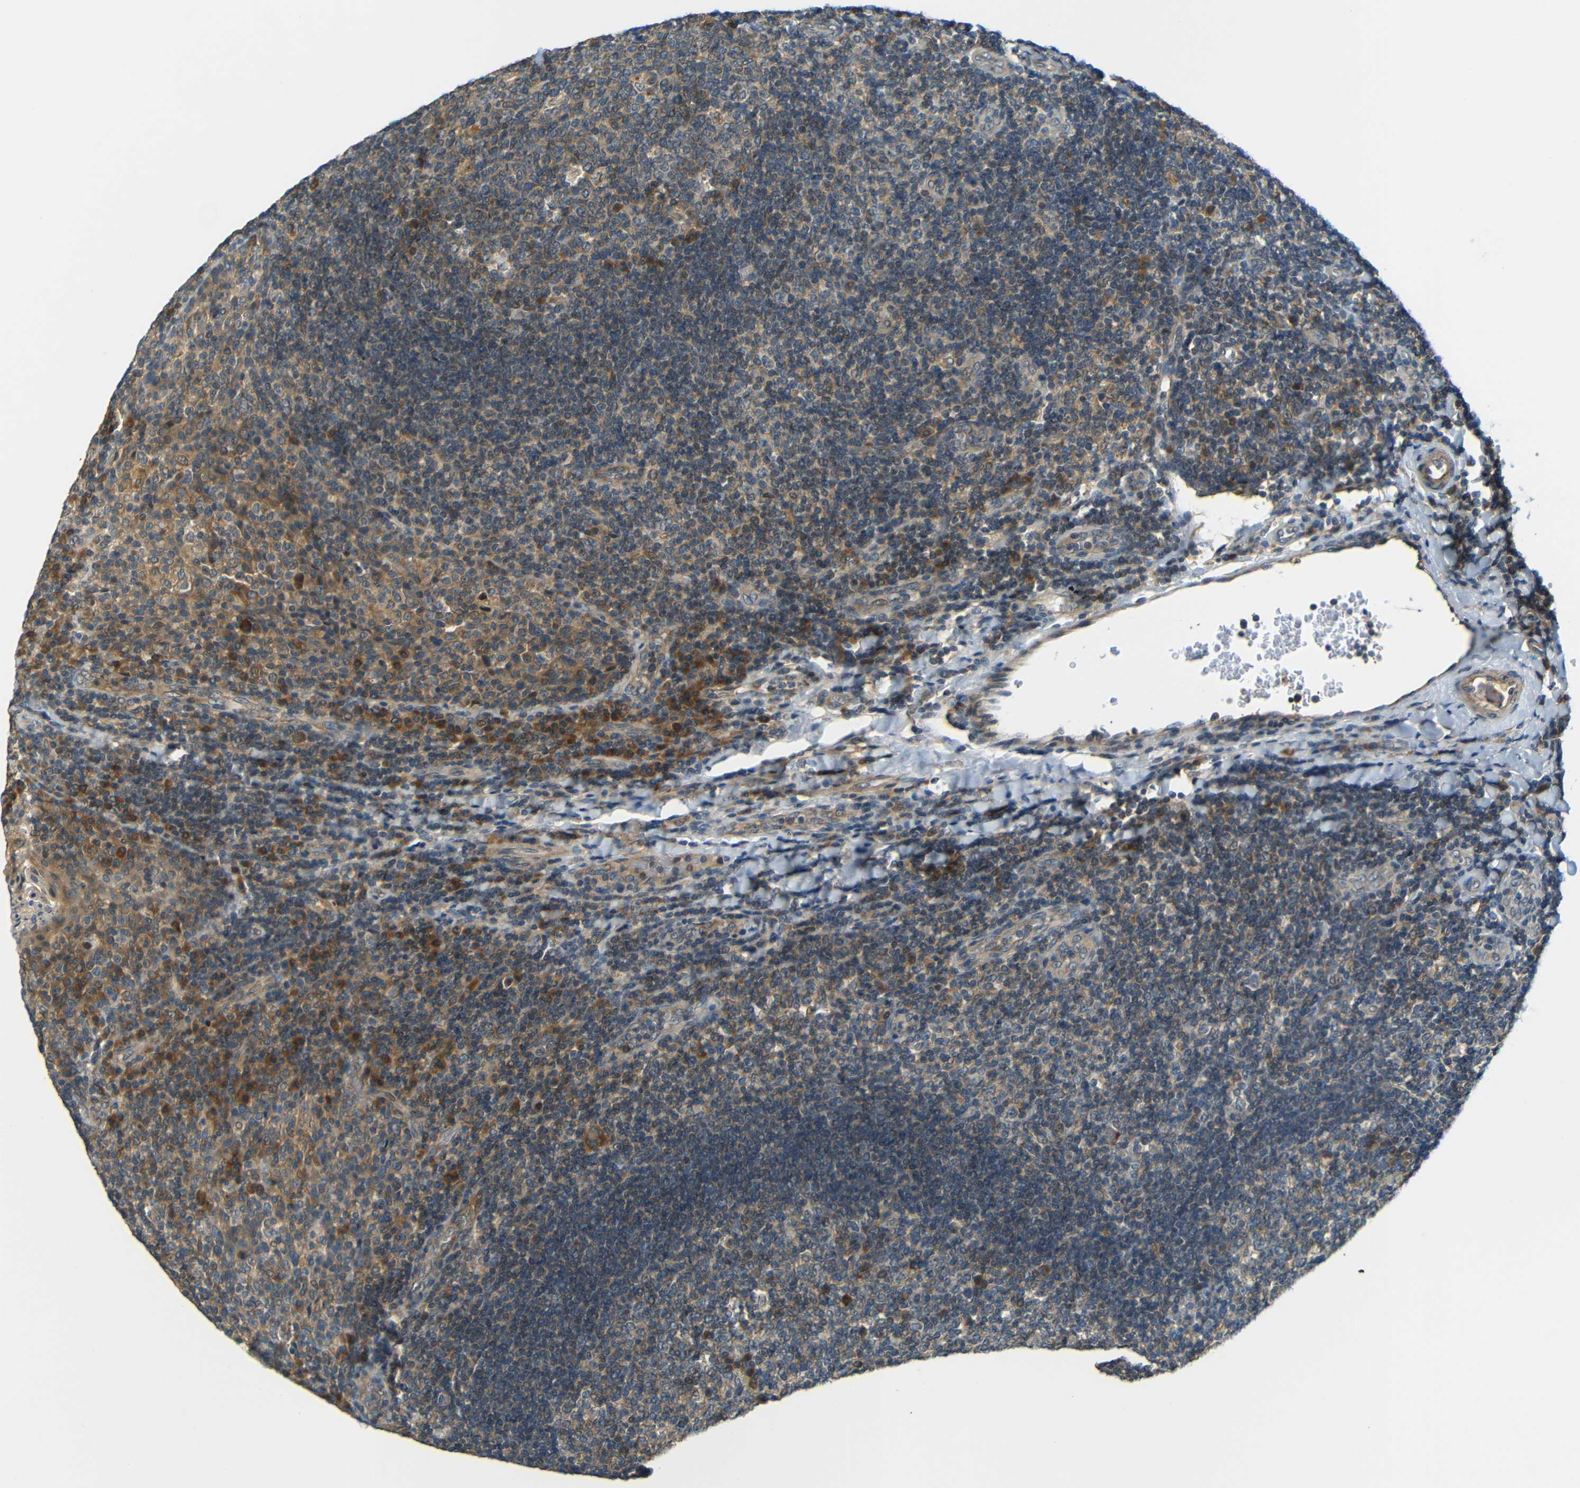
{"staining": {"intensity": "weak", "quantity": "25%-75%", "location": "cytoplasmic/membranous"}, "tissue": "tonsil", "cell_type": "Germinal center cells", "image_type": "normal", "snomed": [{"axis": "morphology", "description": "Normal tissue, NOS"}, {"axis": "topography", "description": "Tonsil"}], "caption": "There is low levels of weak cytoplasmic/membranous positivity in germinal center cells of unremarkable tonsil, as demonstrated by immunohistochemical staining (brown color).", "gene": "FNDC3A", "patient": {"sex": "male", "age": 17}}